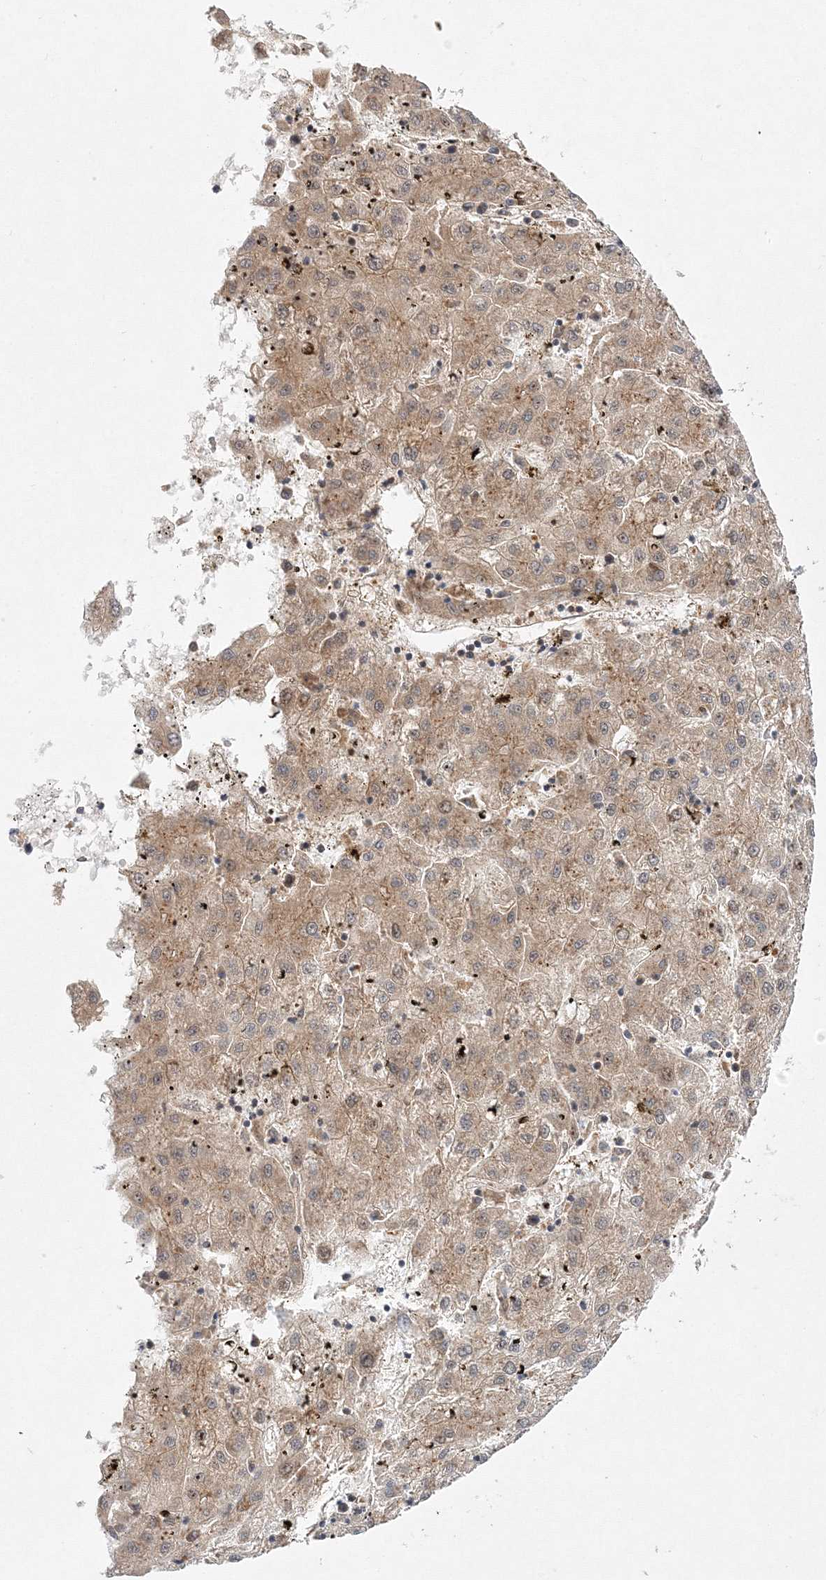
{"staining": {"intensity": "moderate", "quantity": ">75%", "location": "cytoplasmic/membranous"}, "tissue": "liver cancer", "cell_type": "Tumor cells", "image_type": "cancer", "snomed": [{"axis": "morphology", "description": "Carcinoma, Hepatocellular, NOS"}, {"axis": "topography", "description": "Liver"}], "caption": "DAB (3,3'-diaminobenzidine) immunohistochemical staining of liver cancer (hepatocellular carcinoma) demonstrates moderate cytoplasmic/membranous protein expression in approximately >75% of tumor cells.", "gene": "WDR37", "patient": {"sex": "male", "age": 72}}